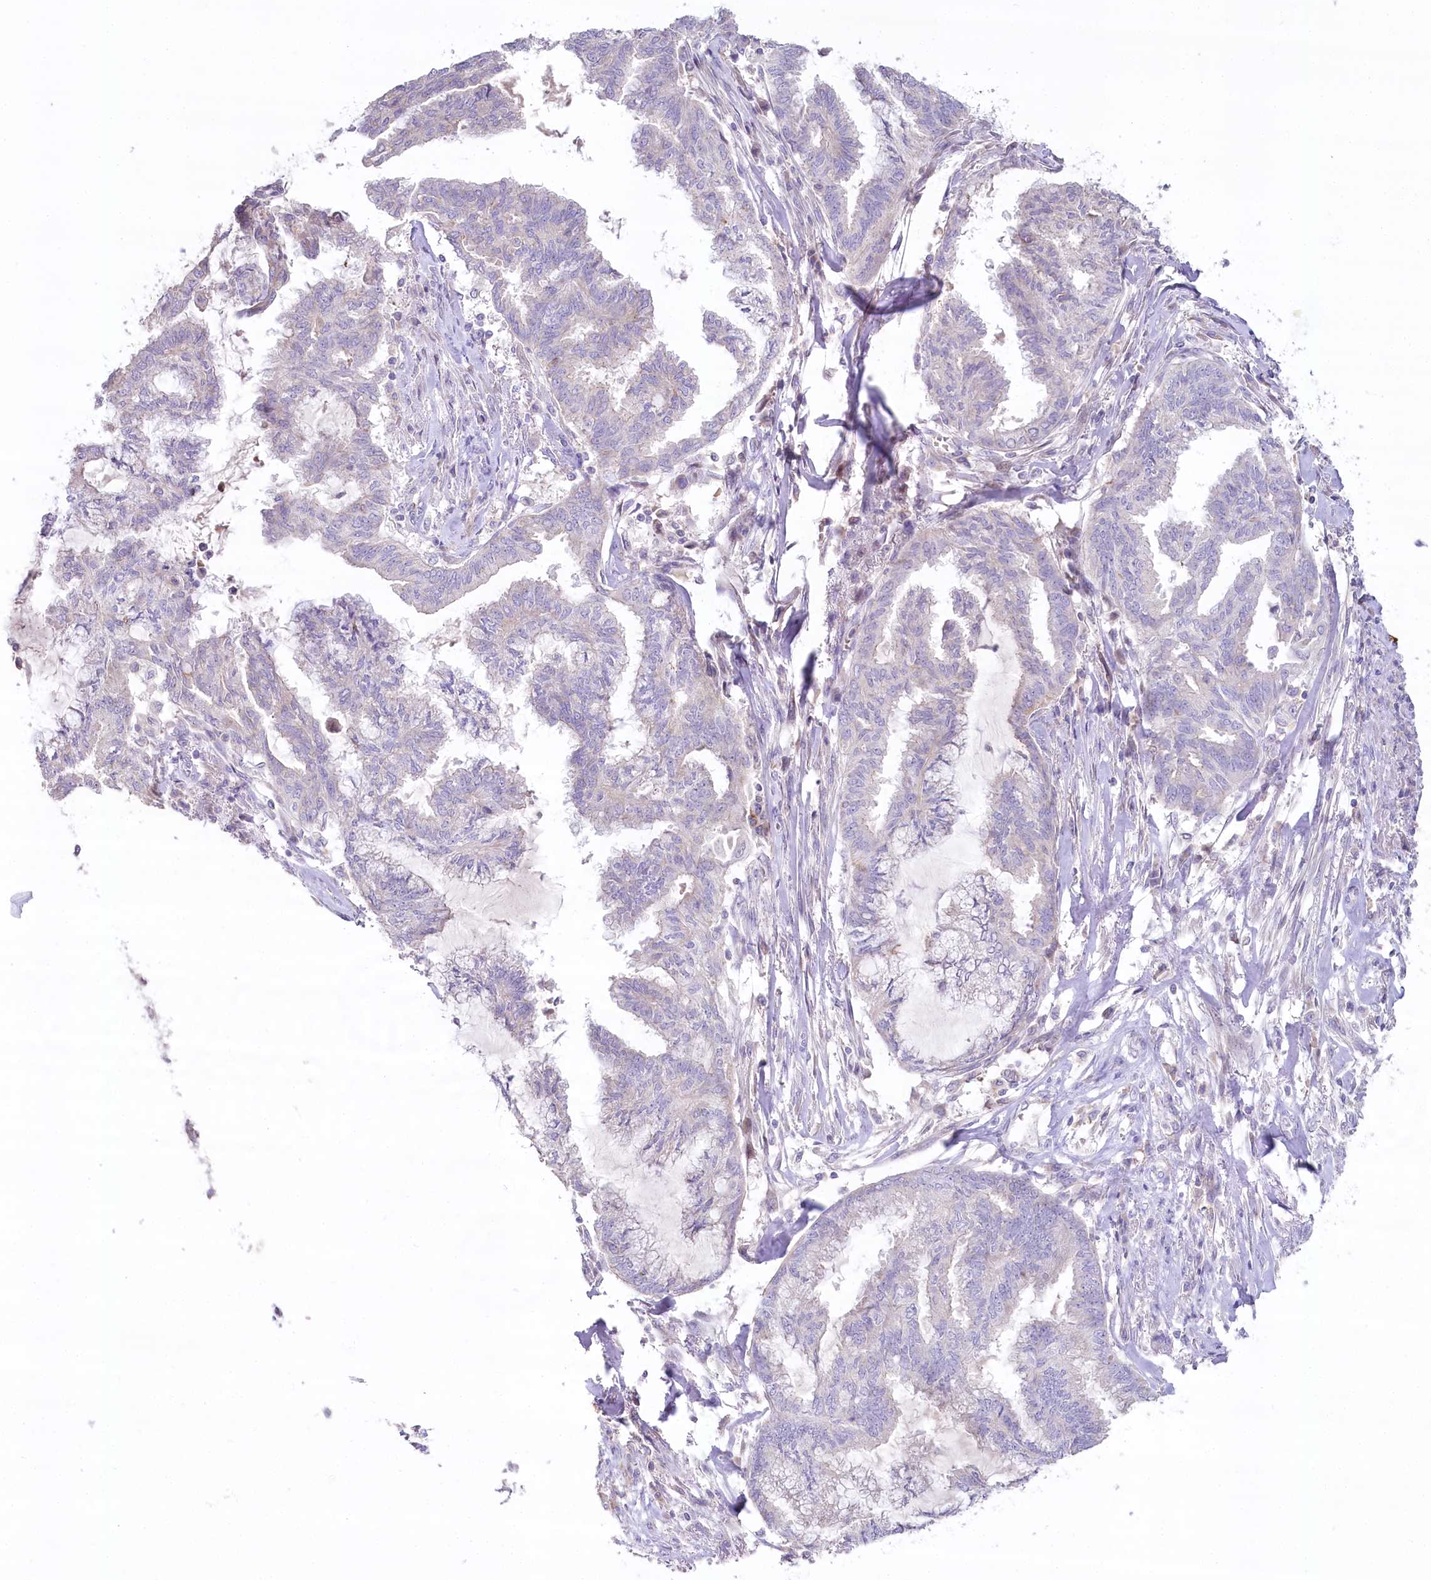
{"staining": {"intensity": "negative", "quantity": "none", "location": "none"}, "tissue": "endometrial cancer", "cell_type": "Tumor cells", "image_type": "cancer", "snomed": [{"axis": "morphology", "description": "Adenocarcinoma, NOS"}, {"axis": "topography", "description": "Endometrium"}], "caption": "Immunohistochemistry (IHC) of endometrial cancer demonstrates no positivity in tumor cells.", "gene": "SLC6A11", "patient": {"sex": "female", "age": 86}}